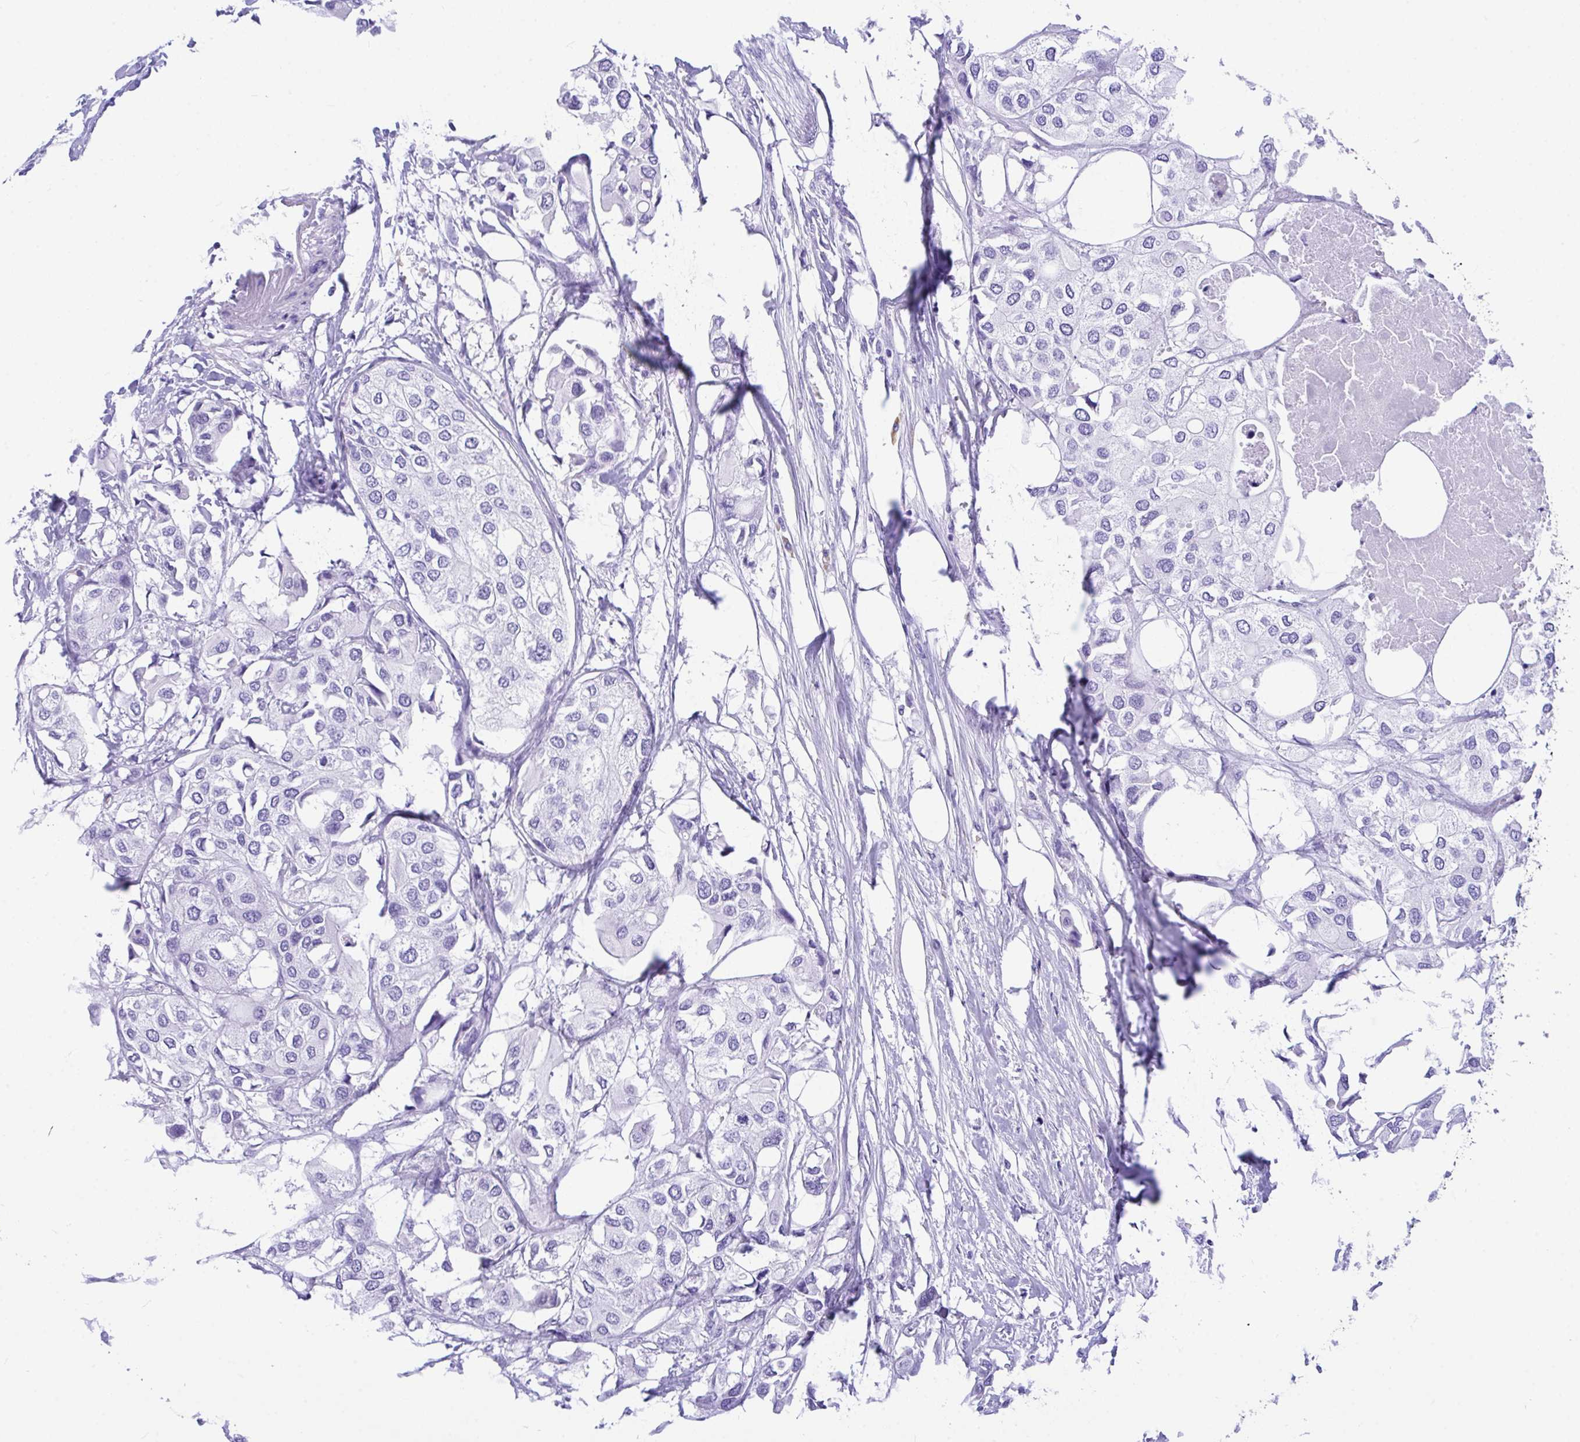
{"staining": {"intensity": "negative", "quantity": "none", "location": "none"}, "tissue": "urothelial cancer", "cell_type": "Tumor cells", "image_type": "cancer", "snomed": [{"axis": "morphology", "description": "Urothelial carcinoma, High grade"}, {"axis": "topography", "description": "Urinary bladder"}], "caption": "This histopathology image is of urothelial cancer stained with immunohistochemistry (IHC) to label a protein in brown with the nuclei are counter-stained blue. There is no expression in tumor cells.", "gene": "BEST4", "patient": {"sex": "male", "age": 64}}